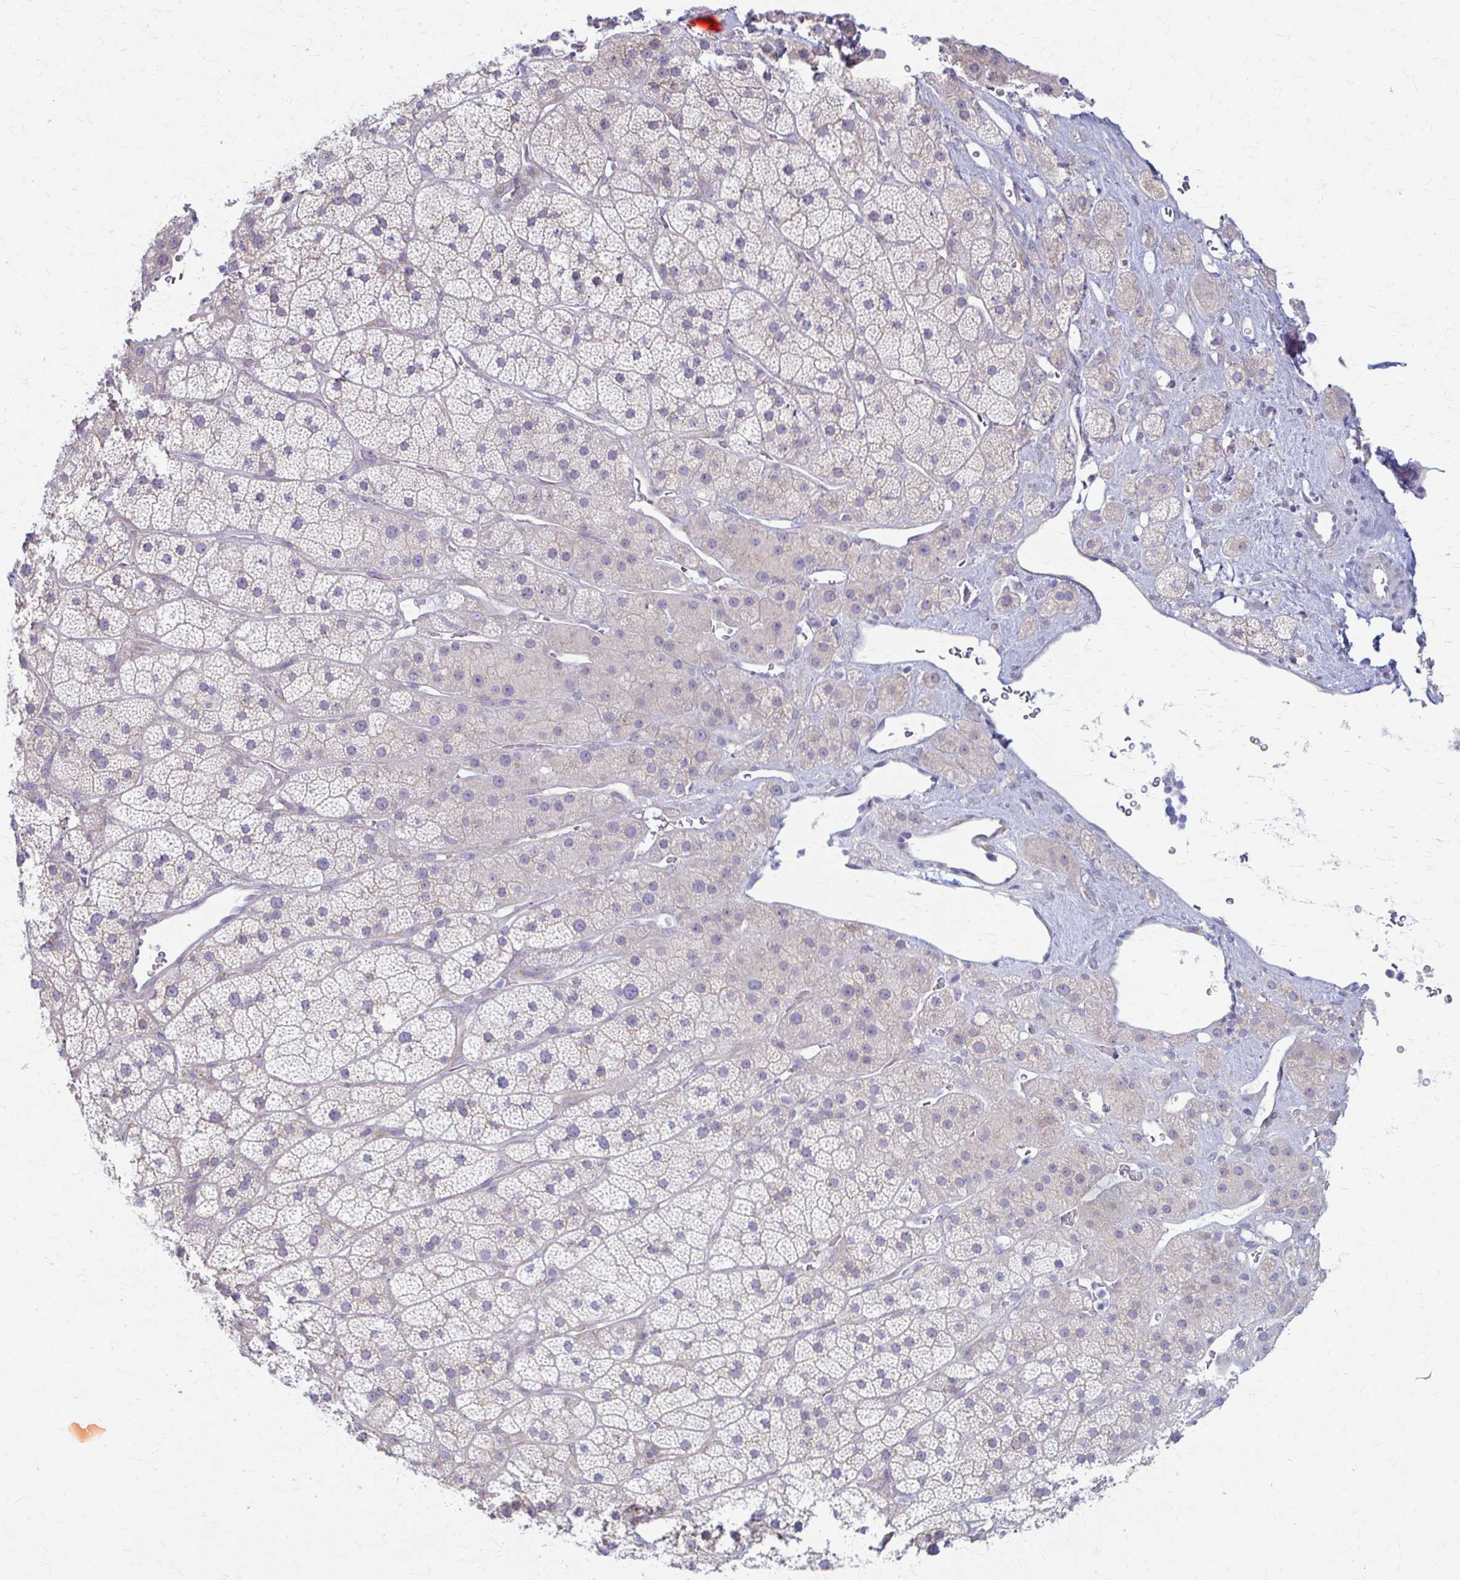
{"staining": {"intensity": "weak", "quantity": "<25%", "location": "cytoplasmic/membranous"}, "tissue": "adrenal gland", "cell_type": "Glandular cells", "image_type": "normal", "snomed": [{"axis": "morphology", "description": "Normal tissue, NOS"}, {"axis": "topography", "description": "Adrenal gland"}], "caption": "The immunohistochemistry (IHC) histopathology image has no significant positivity in glandular cells of adrenal gland. The staining is performed using DAB brown chromogen with nuclei counter-stained in using hematoxylin.", "gene": "PRKRA", "patient": {"sex": "male", "age": 57}}